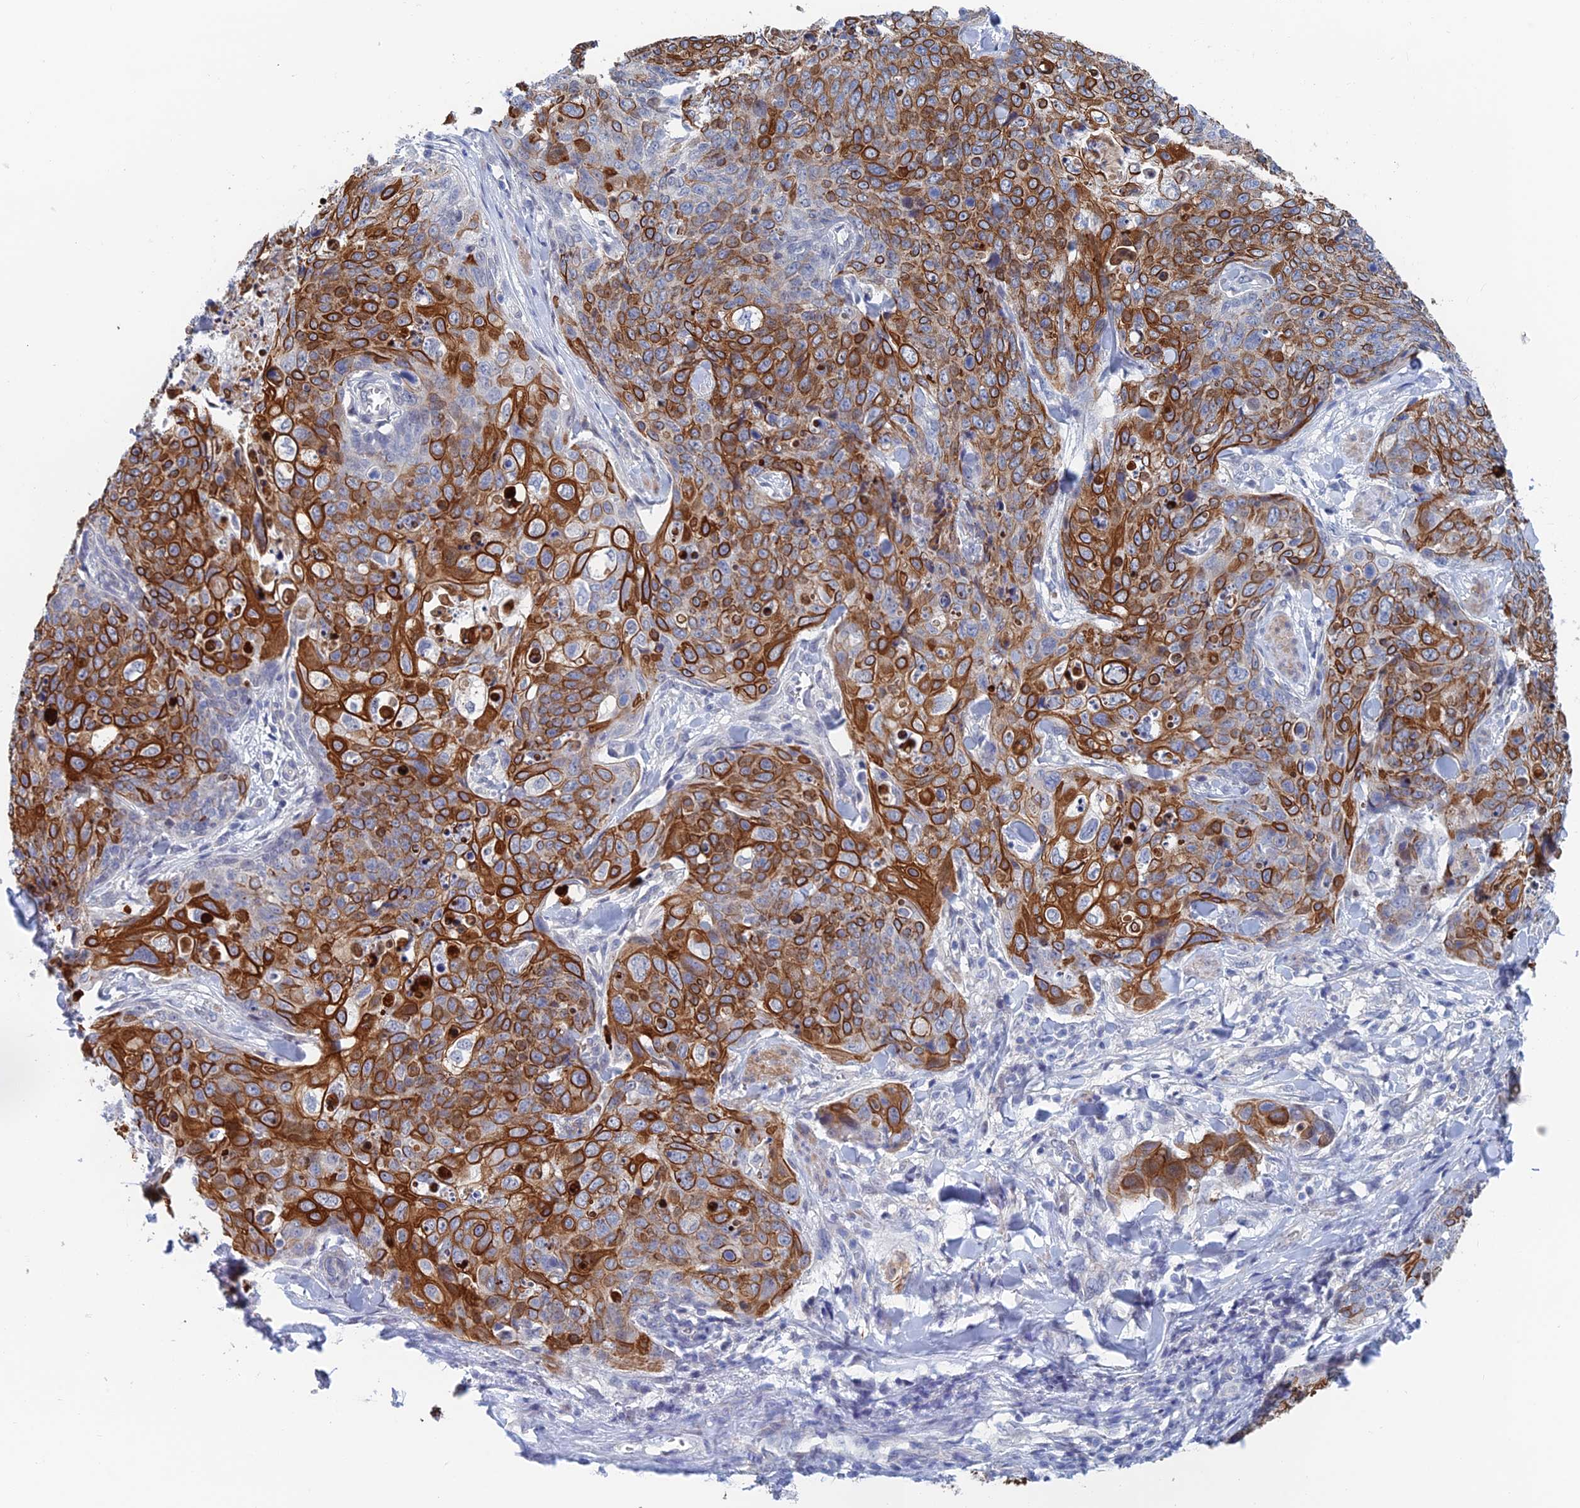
{"staining": {"intensity": "strong", "quantity": "25%-75%", "location": "cytoplasmic/membranous"}, "tissue": "skin cancer", "cell_type": "Tumor cells", "image_type": "cancer", "snomed": [{"axis": "morphology", "description": "Squamous cell carcinoma, NOS"}, {"axis": "topography", "description": "Skin"}, {"axis": "topography", "description": "Vulva"}], "caption": "Tumor cells demonstrate high levels of strong cytoplasmic/membranous staining in approximately 25%-75% of cells in human squamous cell carcinoma (skin).", "gene": "GMNC", "patient": {"sex": "female", "age": 85}}